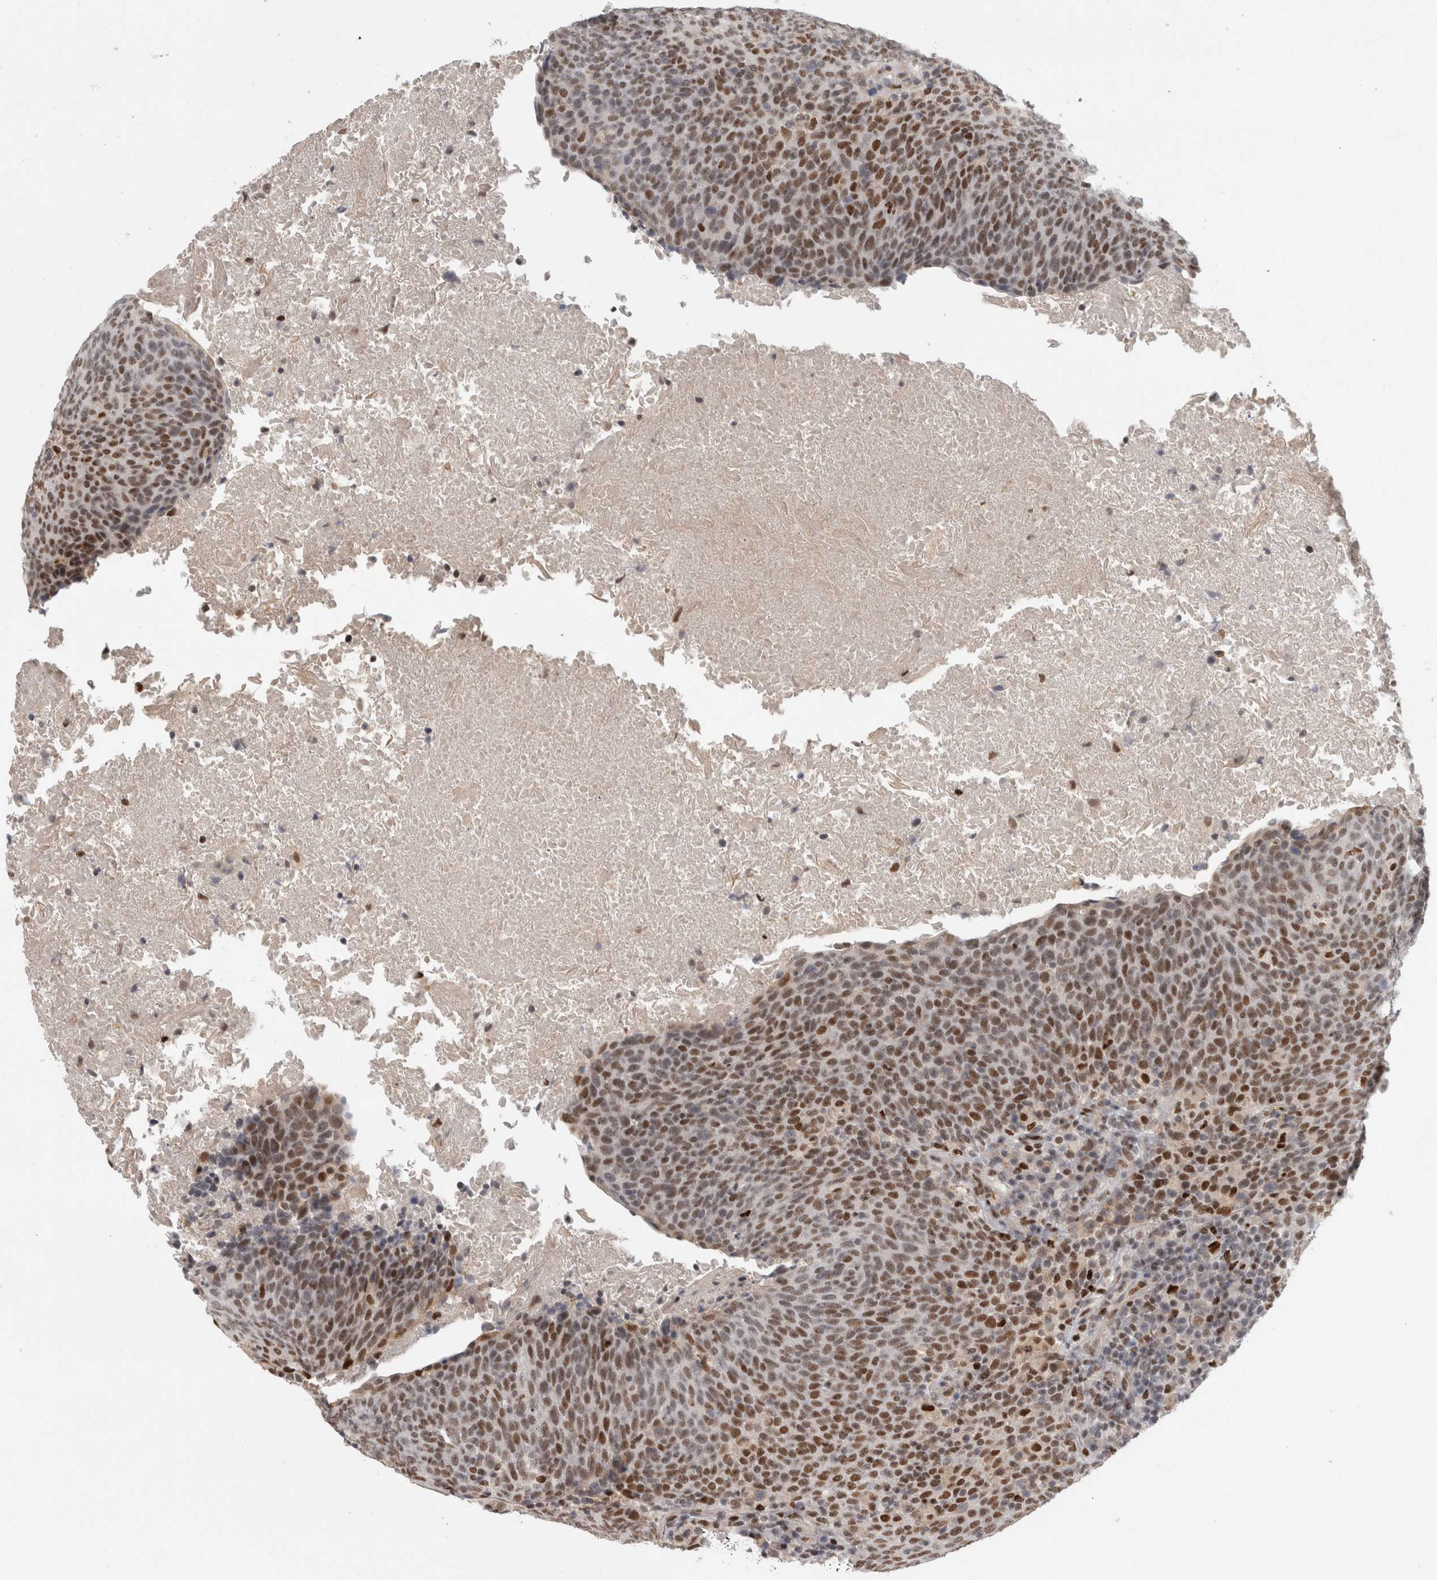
{"staining": {"intensity": "moderate", "quantity": ">75%", "location": "nuclear"}, "tissue": "head and neck cancer", "cell_type": "Tumor cells", "image_type": "cancer", "snomed": [{"axis": "morphology", "description": "Squamous cell carcinoma, NOS"}, {"axis": "morphology", "description": "Squamous cell carcinoma, metastatic, NOS"}, {"axis": "topography", "description": "Lymph node"}, {"axis": "topography", "description": "Head-Neck"}], "caption": "Human squamous cell carcinoma (head and neck) stained with a protein marker reveals moderate staining in tumor cells.", "gene": "SRARP", "patient": {"sex": "male", "age": 62}}